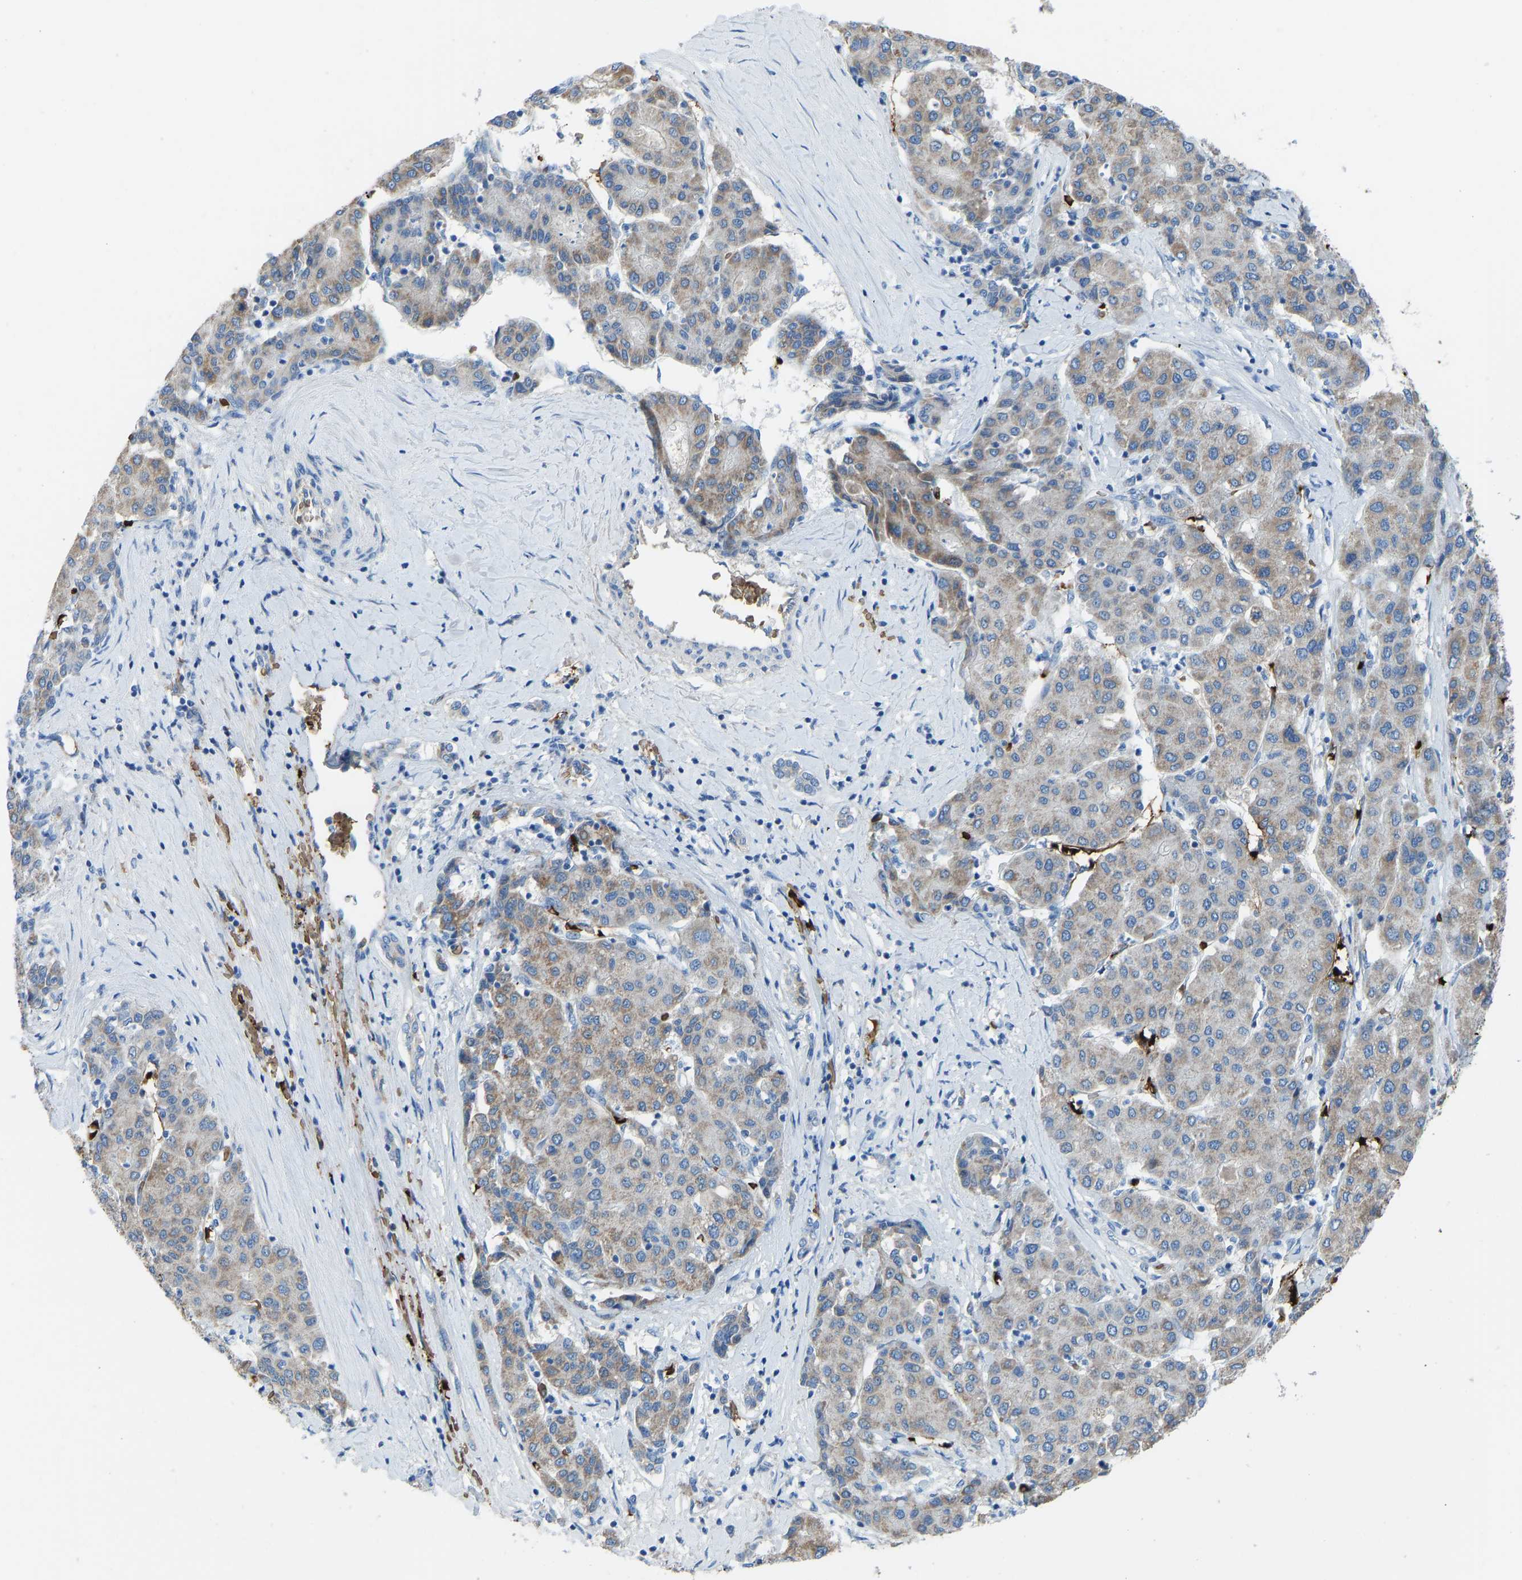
{"staining": {"intensity": "moderate", "quantity": "<25%", "location": "cytoplasmic/membranous"}, "tissue": "liver cancer", "cell_type": "Tumor cells", "image_type": "cancer", "snomed": [{"axis": "morphology", "description": "Carcinoma, Hepatocellular, NOS"}, {"axis": "topography", "description": "Liver"}], "caption": "Immunohistochemistry staining of hepatocellular carcinoma (liver), which reveals low levels of moderate cytoplasmic/membranous positivity in approximately <25% of tumor cells indicating moderate cytoplasmic/membranous protein positivity. The staining was performed using DAB (brown) for protein detection and nuclei were counterstained in hematoxylin (blue).", "gene": "PIGS", "patient": {"sex": "male", "age": 65}}